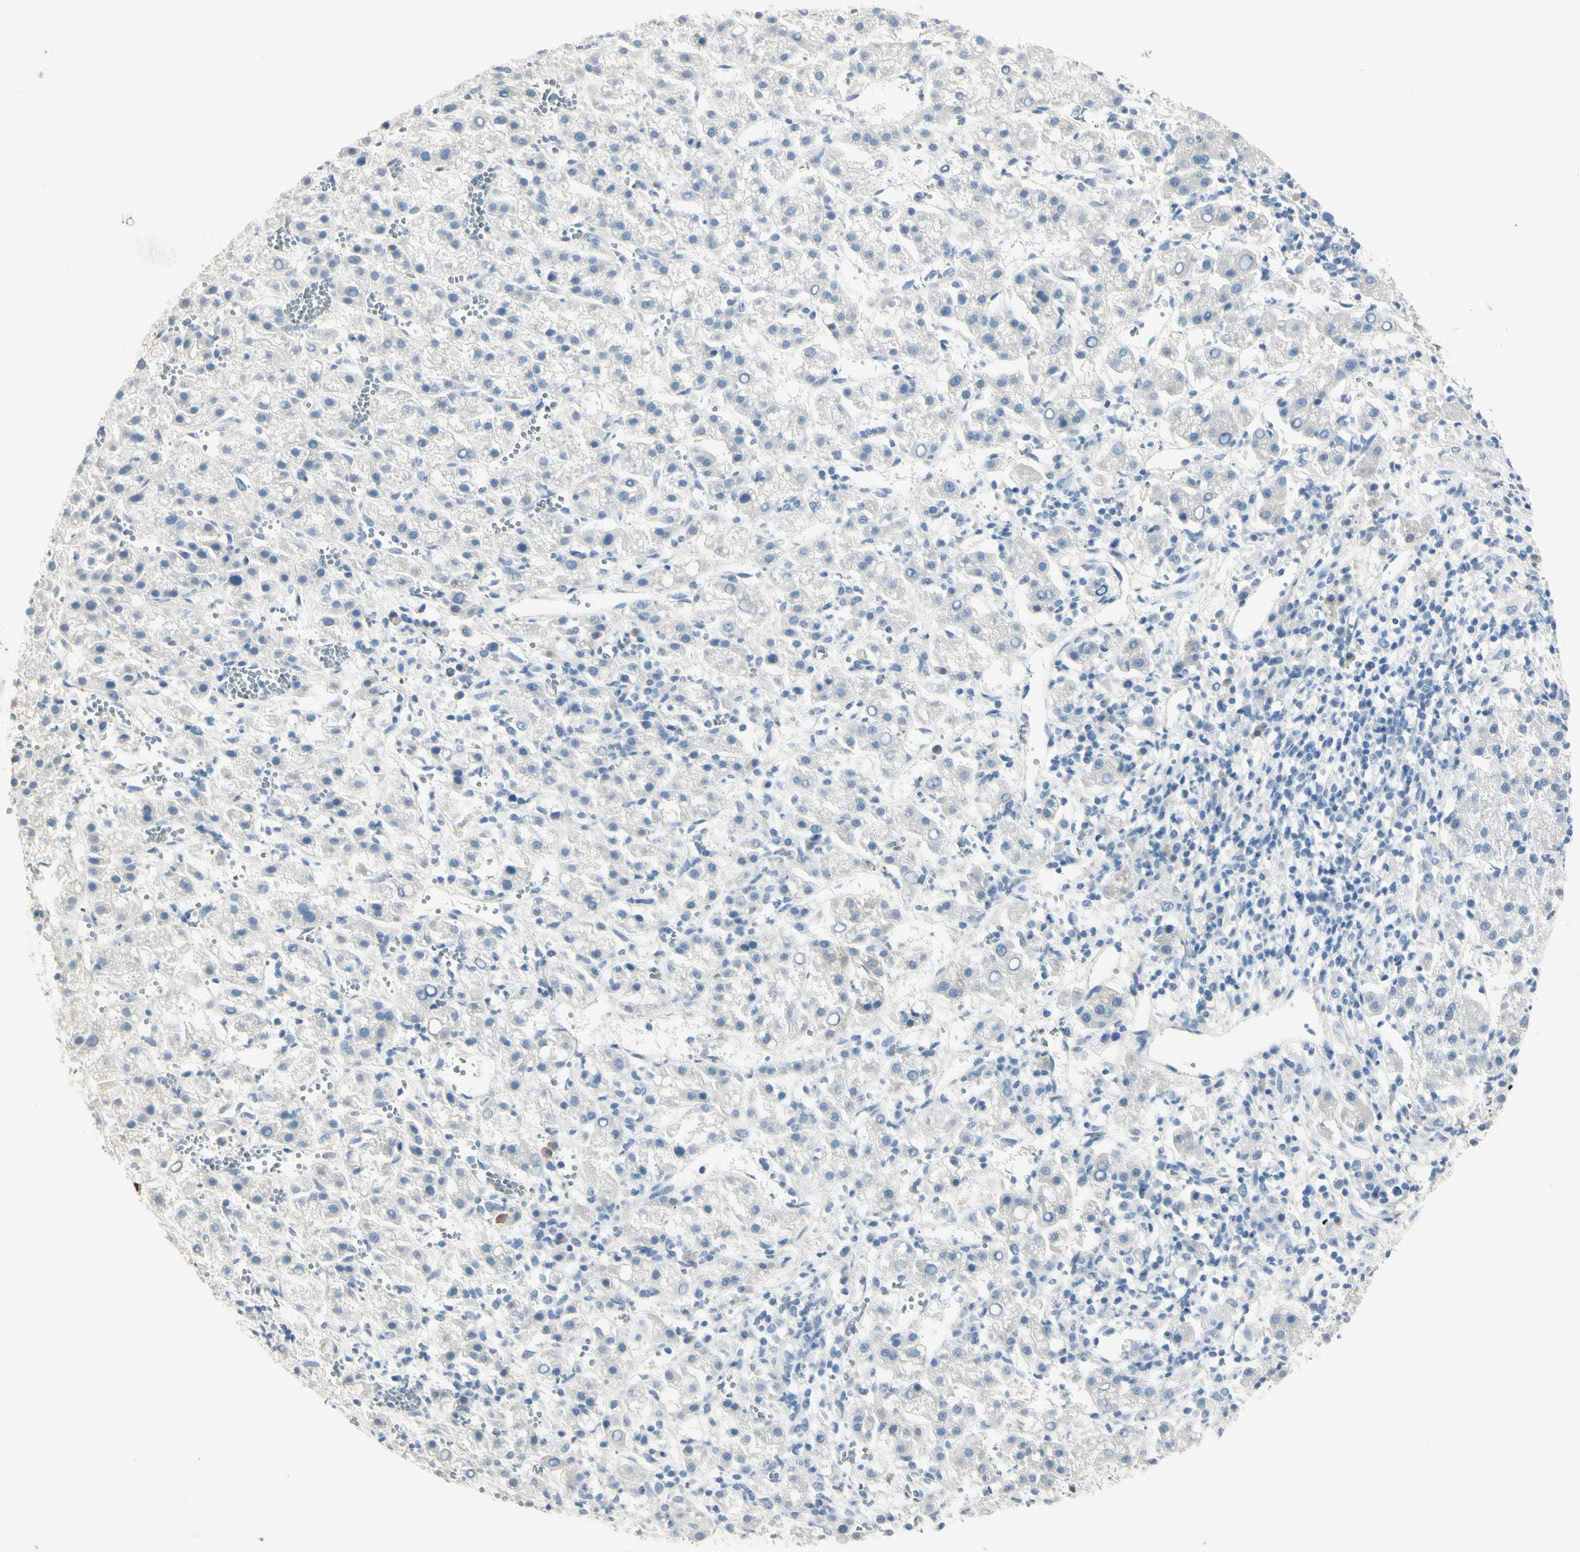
{"staining": {"intensity": "negative", "quantity": "none", "location": "none"}, "tissue": "liver cancer", "cell_type": "Tumor cells", "image_type": "cancer", "snomed": [{"axis": "morphology", "description": "Carcinoma, Hepatocellular, NOS"}, {"axis": "topography", "description": "Liver"}], "caption": "Hepatocellular carcinoma (liver) stained for a protein using immunohistochemistry exhibits no staining tumor cells.", "gene": "SPINK4", "patient": {"sex": "female", "age": 58}}